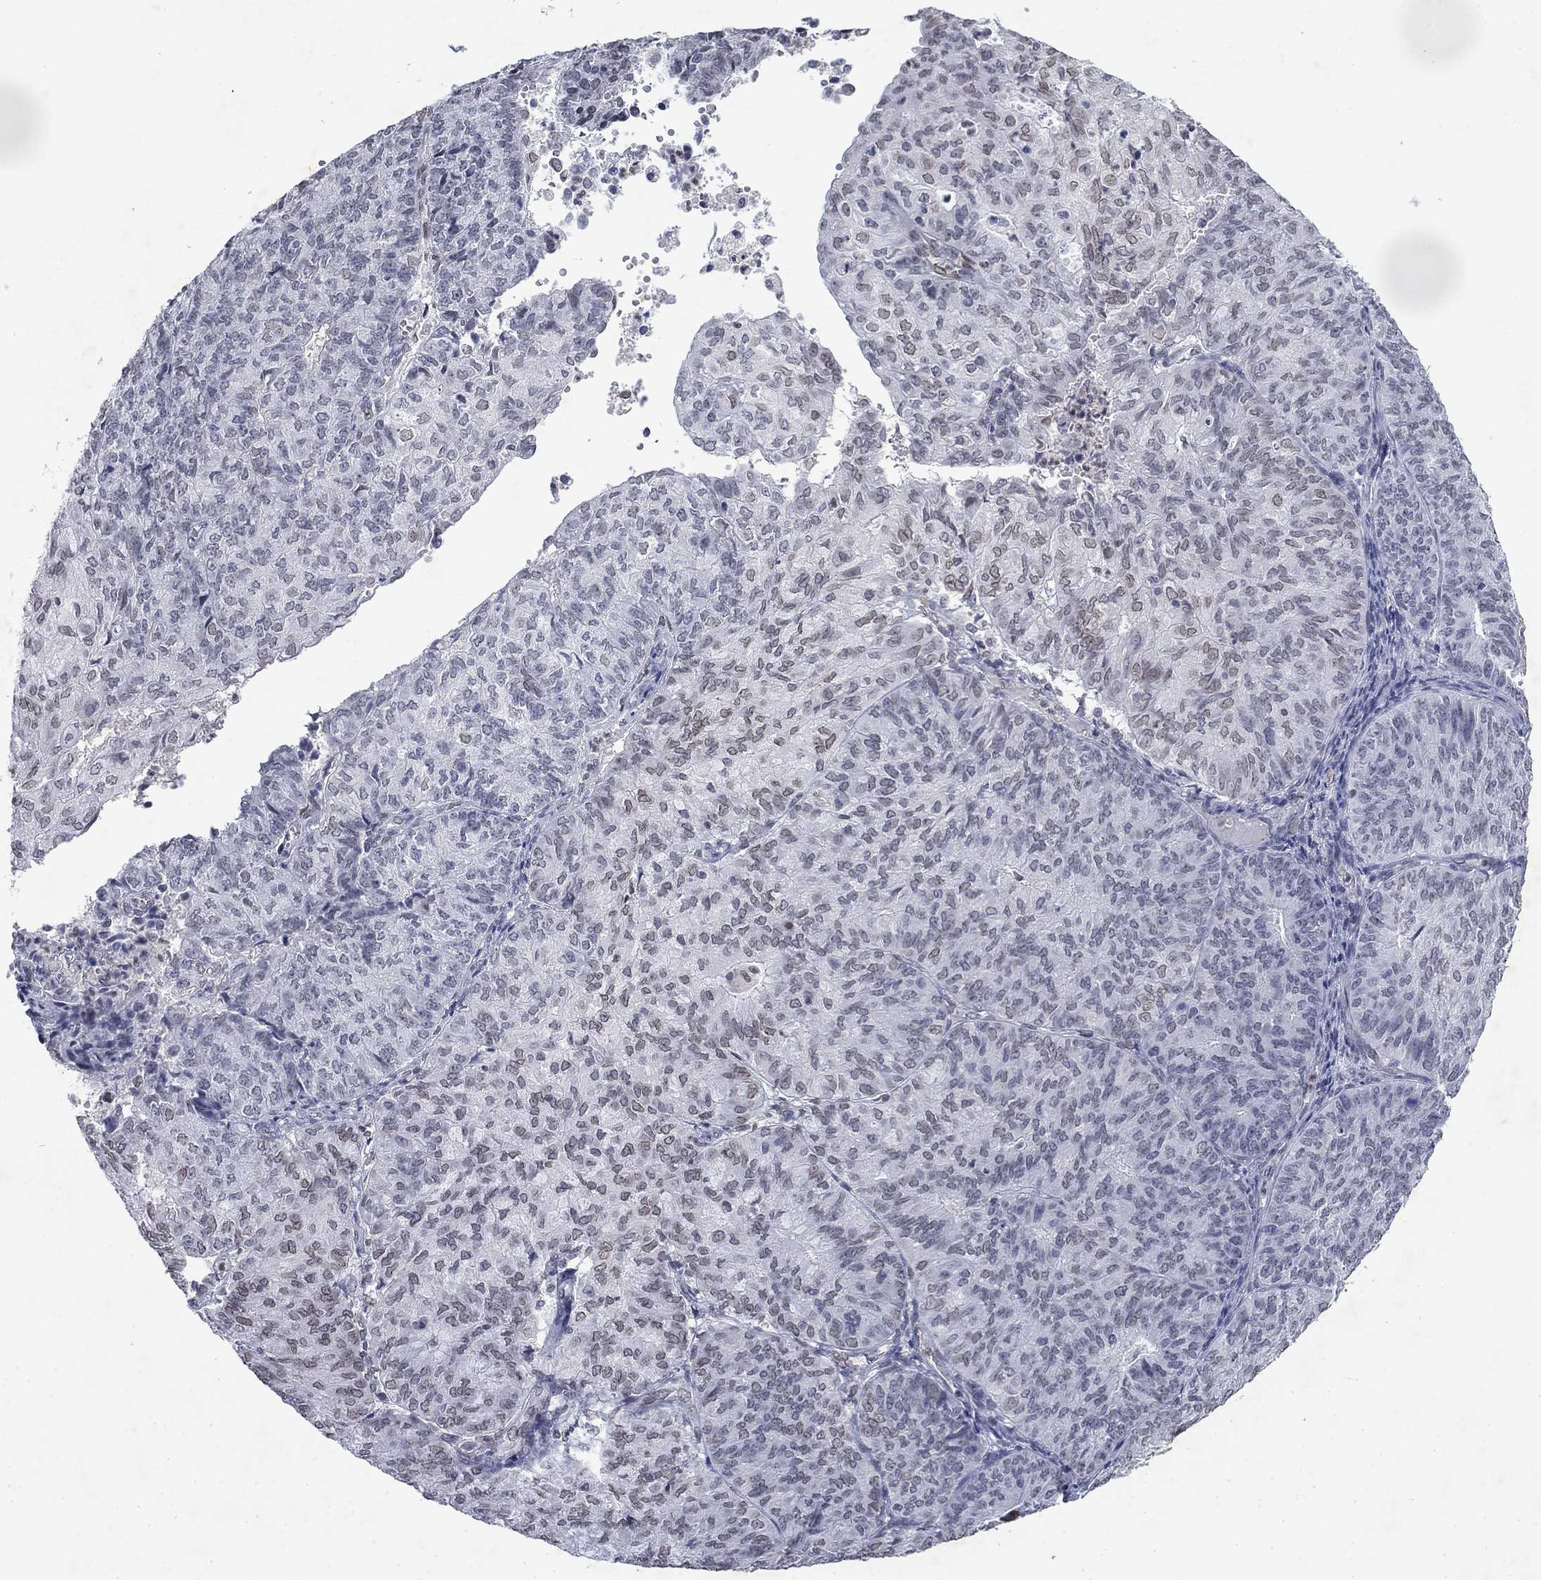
{"staining": {"intensity": "weak", "quantity": "25%-75%", "location": "cytoplasmic/membranous,nuclear"}, "tissue": "endometrial cancer", "cell_type": "Tumor cells", "image_type": "cancer", "snomed": [{"axis": "morphology", "description": "Adenocarcinoma, NOS"}, {"axis": "topography", "description": "Endometrium"}], "caption": "There is low levels of weak cytoplasmic/membranous and nuclear expression in tumor cells of endometrial cancer, as demonstrated by immunohistochemical staining (brown color).", "gene": "TOR1AIP1", "patient": {"sex": "female", "age": 82}}